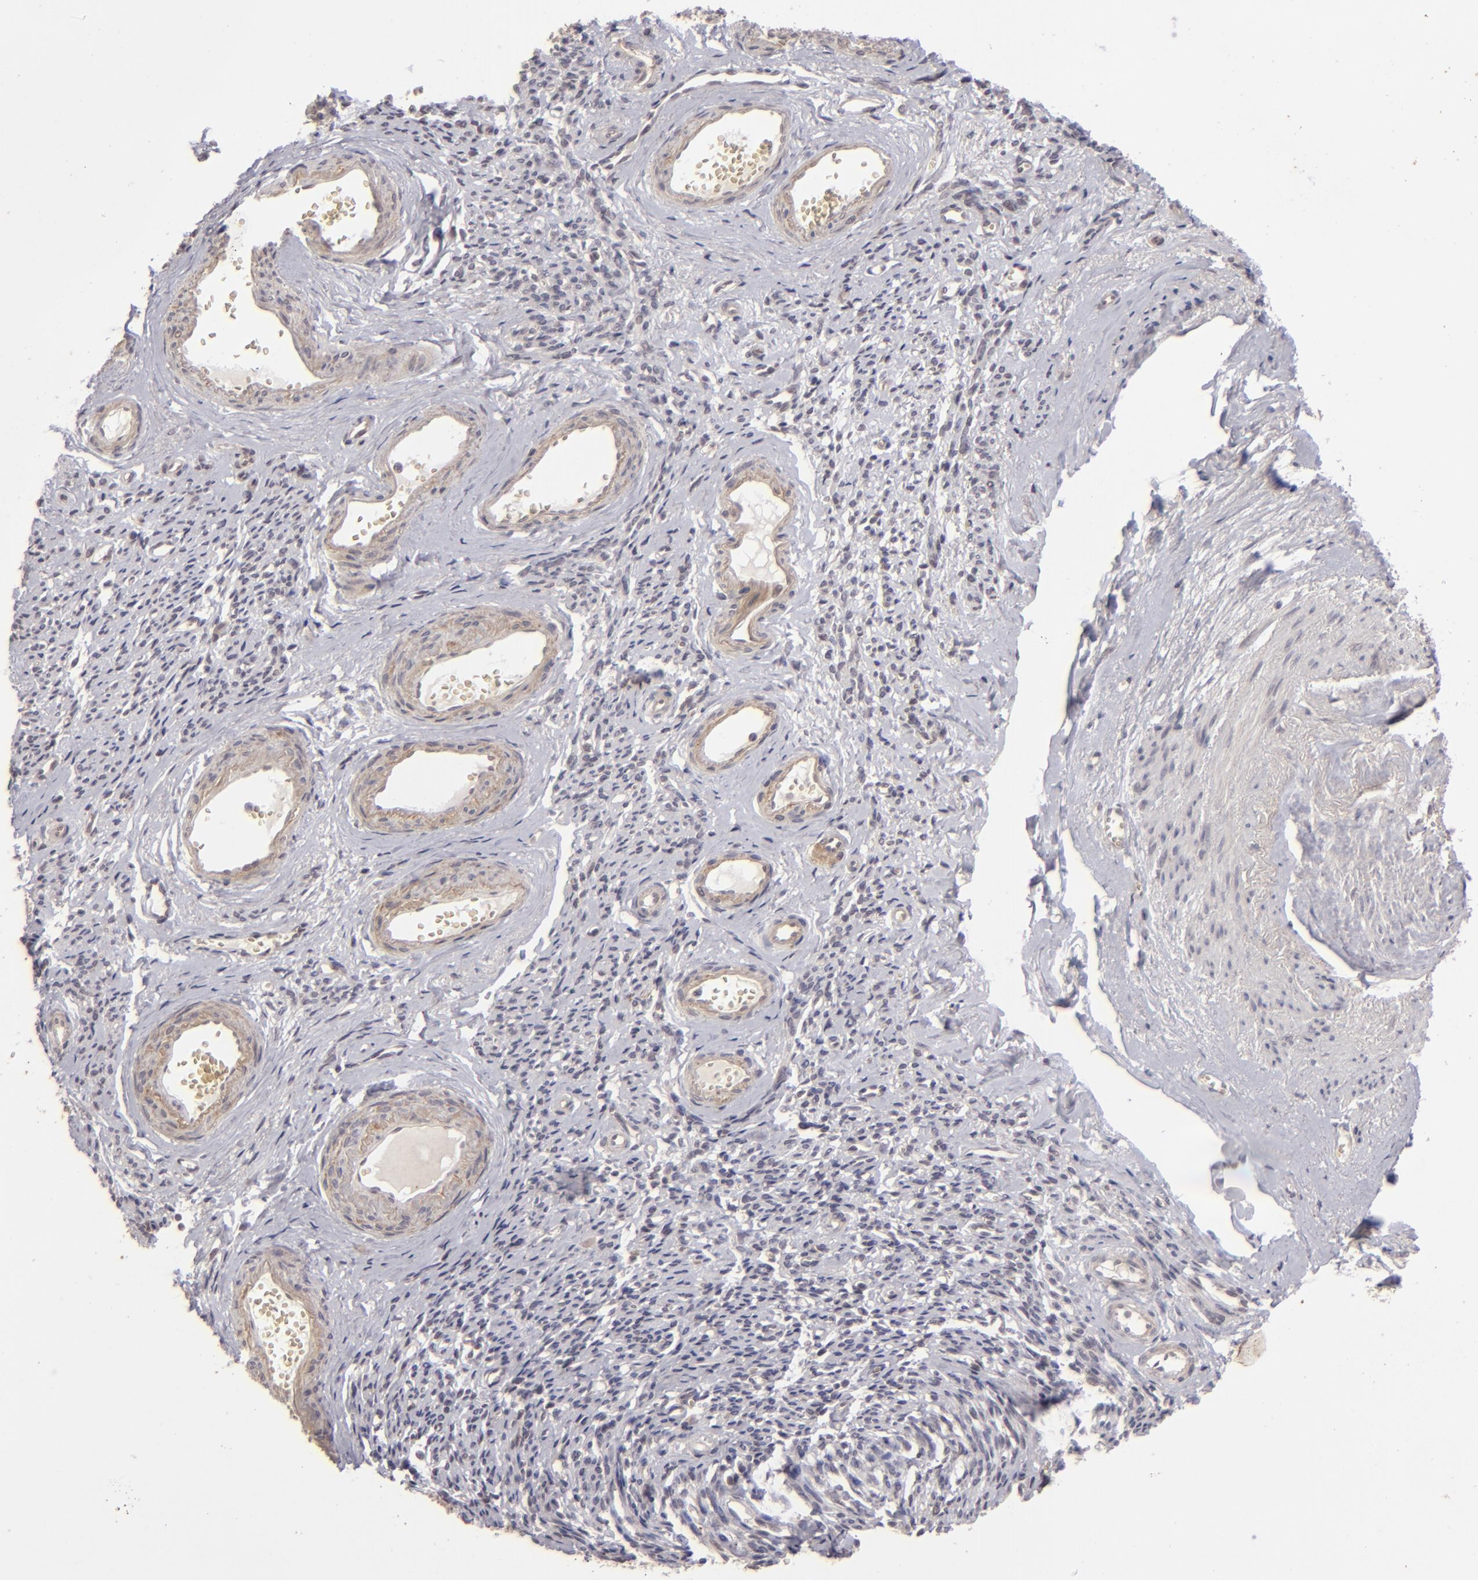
{"staining": {"intensity": "negative", "quantity": "none", "location": "none"}, "tissue": "endometrial cancer", "cell_type": "Tumor cells", "image_type": "cancer", "snomed": [{"axis": "morphology", "description": "Adenocarcinoma, NOS"}, {"axis": "topography", "description": "Endometrium"}], "caption": "This micrograph is of endometrial cancer (adenocarcinoma) stained with immunohistochemistry (IHC) to label a protein in brown with the nuclei are counter-stained blue. There is no expression in tumor cells.", "gene": "DFFA", "patient": {"sex": "female", "age": 75}}